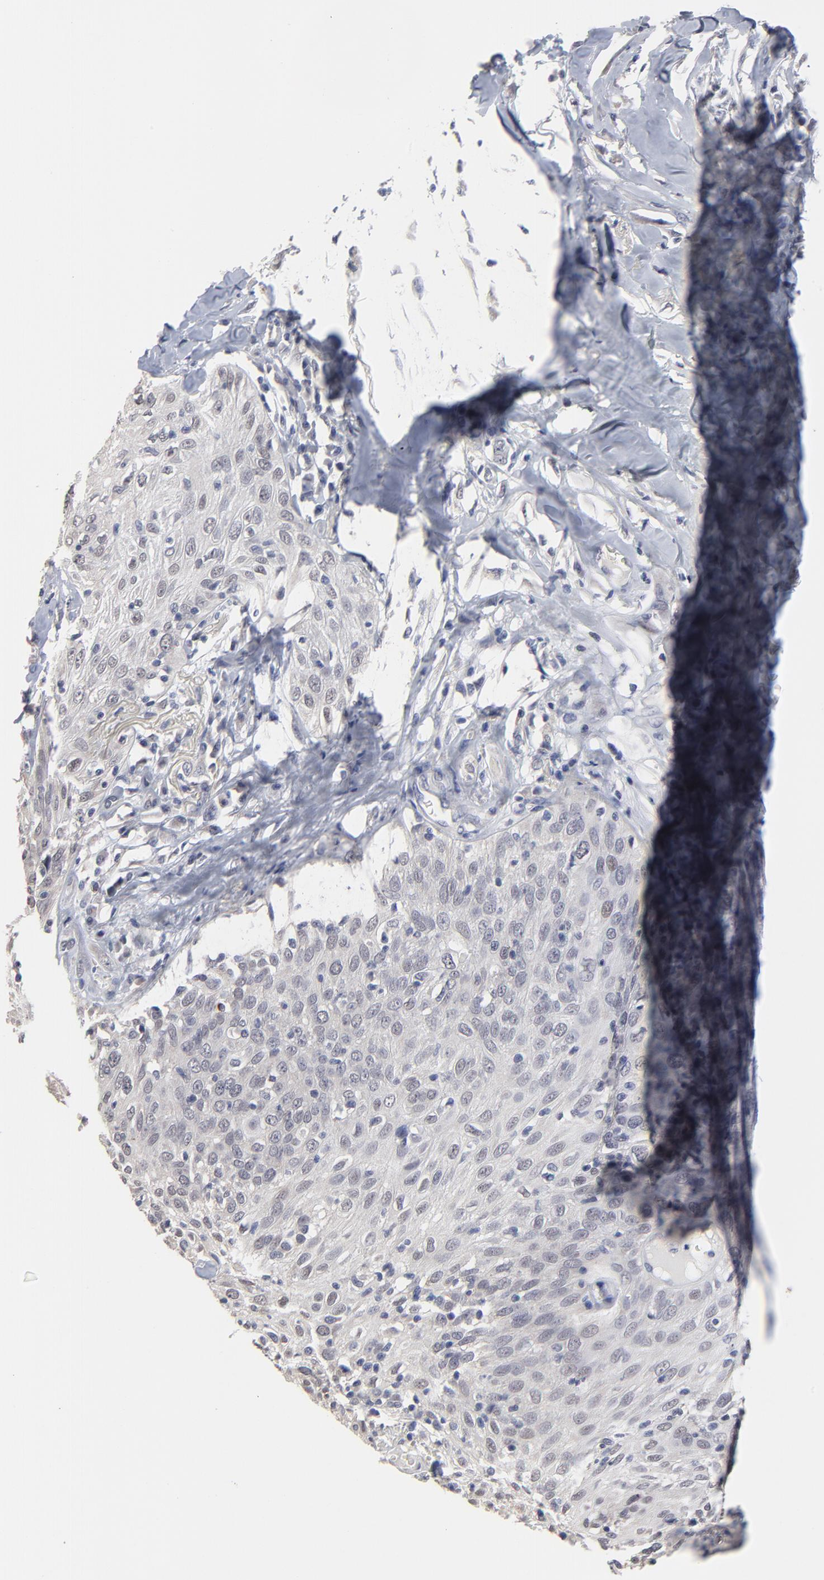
{"staining": {"intensity": "negative", "quantity": "none", "location": "none"}, "tissue": "skin cancer", "cell_type": "Tumor cells", "image_type": "cancer", "snomed": [{"axis": "morphology", "description": "Squamous cell carcinoma, NOS"}, {"axis": "topography", "description": "Skin"}], "caption": "Immunohistochemical staining of skin cancer shows no significant expression in tumor cells. (Stains: DAB (3,3'-diaminobenzidine) IHC with hematoxylin counter stain, Microscopy: brightfield microscopy at high magnification).", "gene": "MAGEA10", "patient": {"sex": "male", "age": 65}}